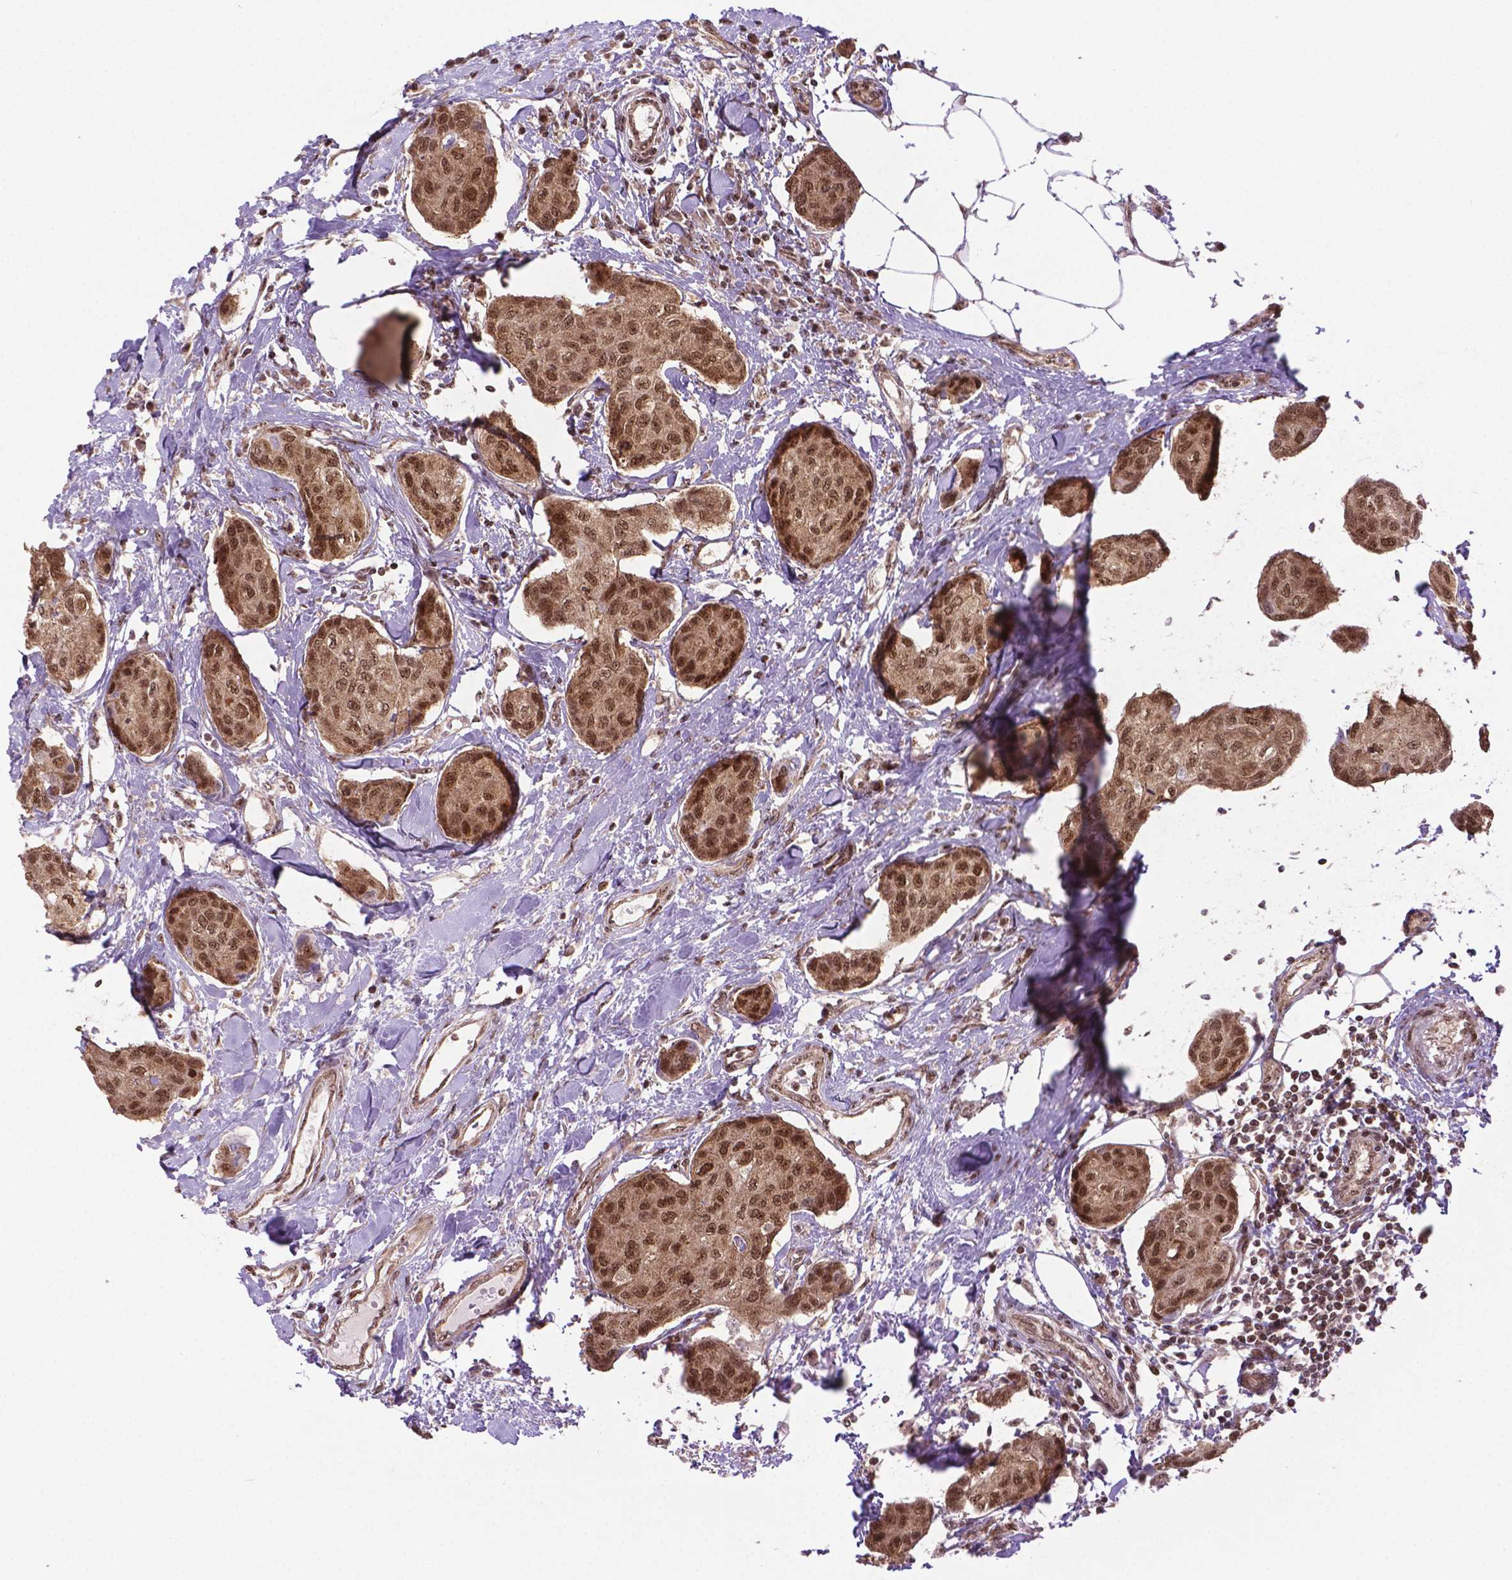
{"staining": {"intensity": "moderate", "quantity": ">75%", "location": "cytoplasmic/membranous,nuclear"}, "tissue": "breast cancer", "cell_type": "Tumor cells", "image_type": "cancer", "snomed": [{"axis": "morphology", "description": "Duct carcinoma"}, {"axis": "topography", "description": "Breast"}], "caption": "Immunohistochemistry (IHC) (DAB) staining of breast invasive ductal carcinoma shows moderate cytoplasmic/membranous and nuclear protein positivity in about >75% of tumor cells. Ihc stains the protein in brown and the nuclei are stained blue.", "gene": "CSNK2A1", "patient": {"sex": "female", "age": 80}}